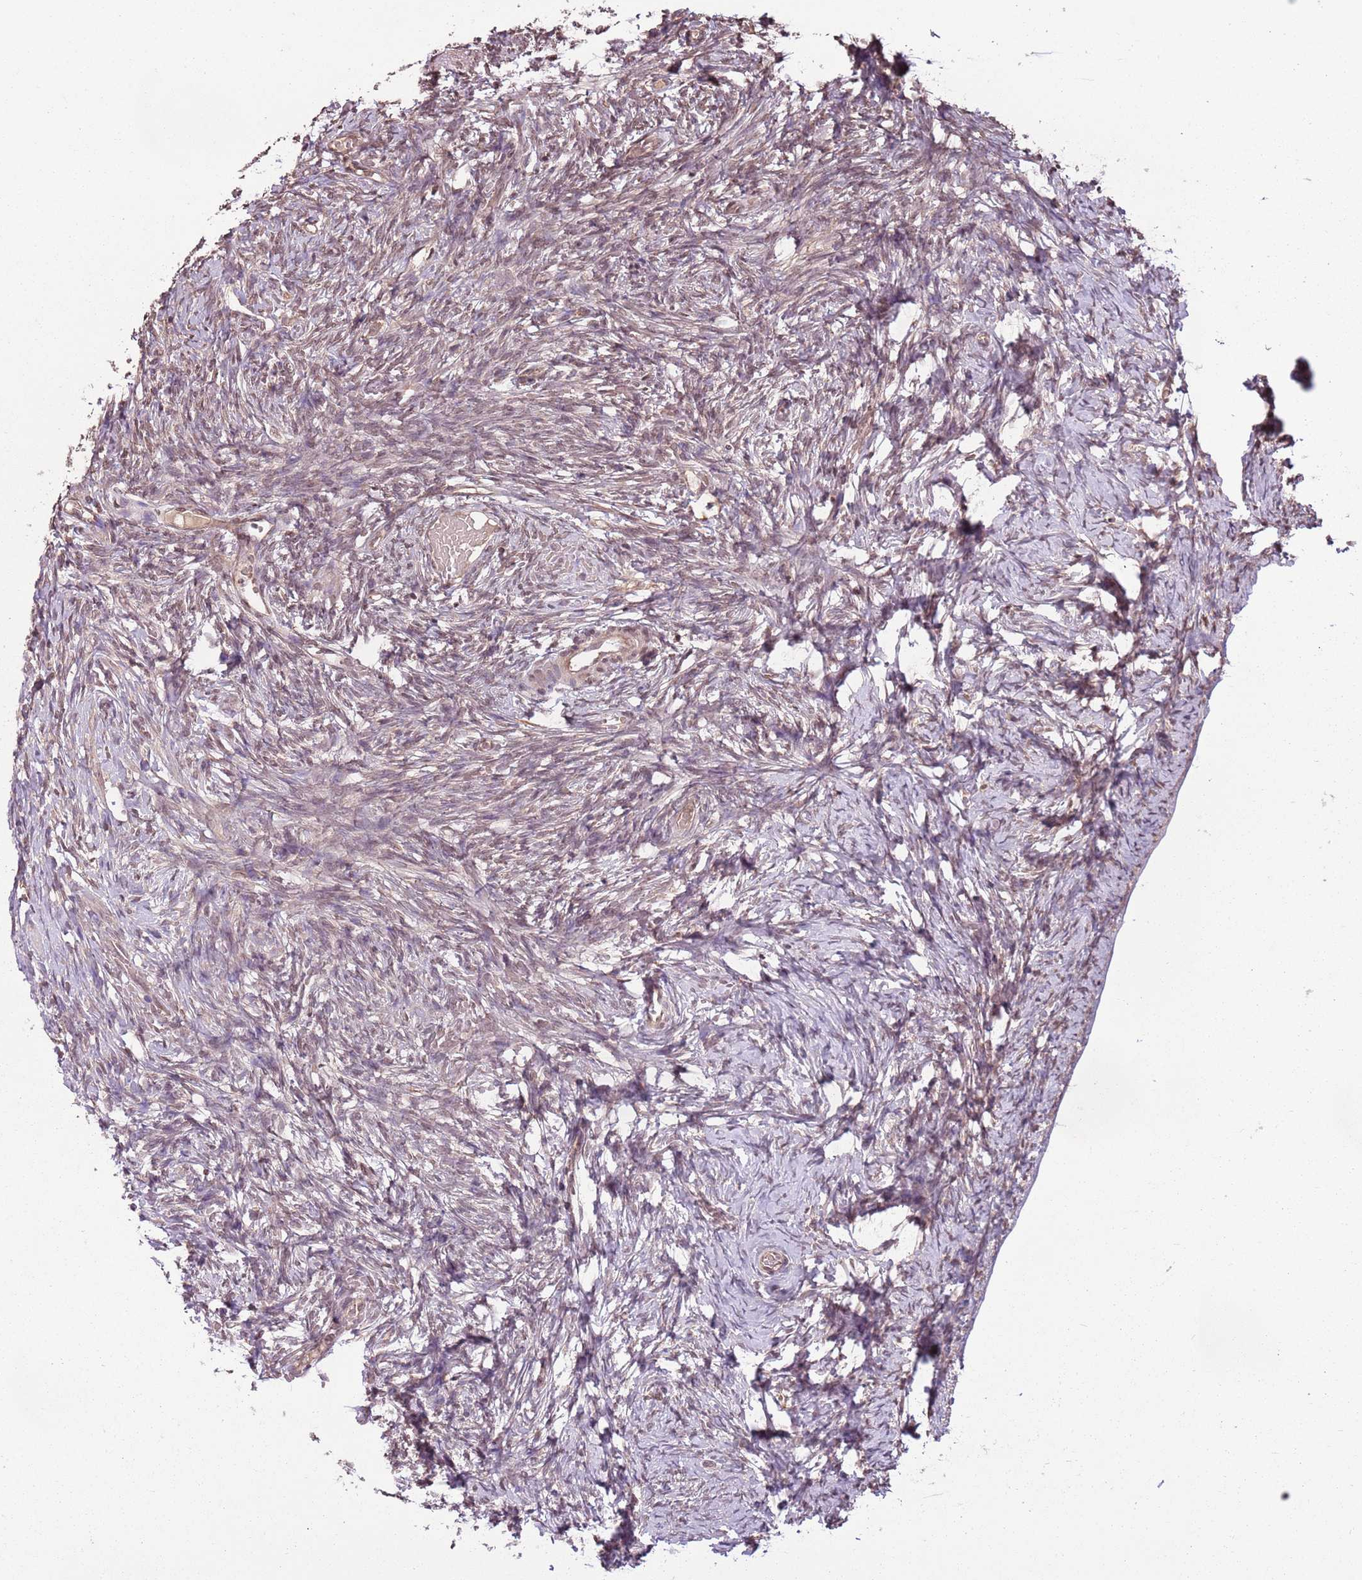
{"staining": {"intensity": "weak", "quantity": "<25%", "location": "cytoplasmic/membranous"}, "tissue": "ovary", "cell_type": "Ovarian stroma cells", "image_type": "normal", "snomed": [{"axis": "morphology", "description": "Adenocarcinoma, NOS"}, {"axis": "topography", "description": "Endometrium"}], "caption": "The histopathology image exhibits no significant positivity in ovarian stroma cells of ovary.", "gene": "CAPN9", "patient": {"sex": "female", "age": 32}}